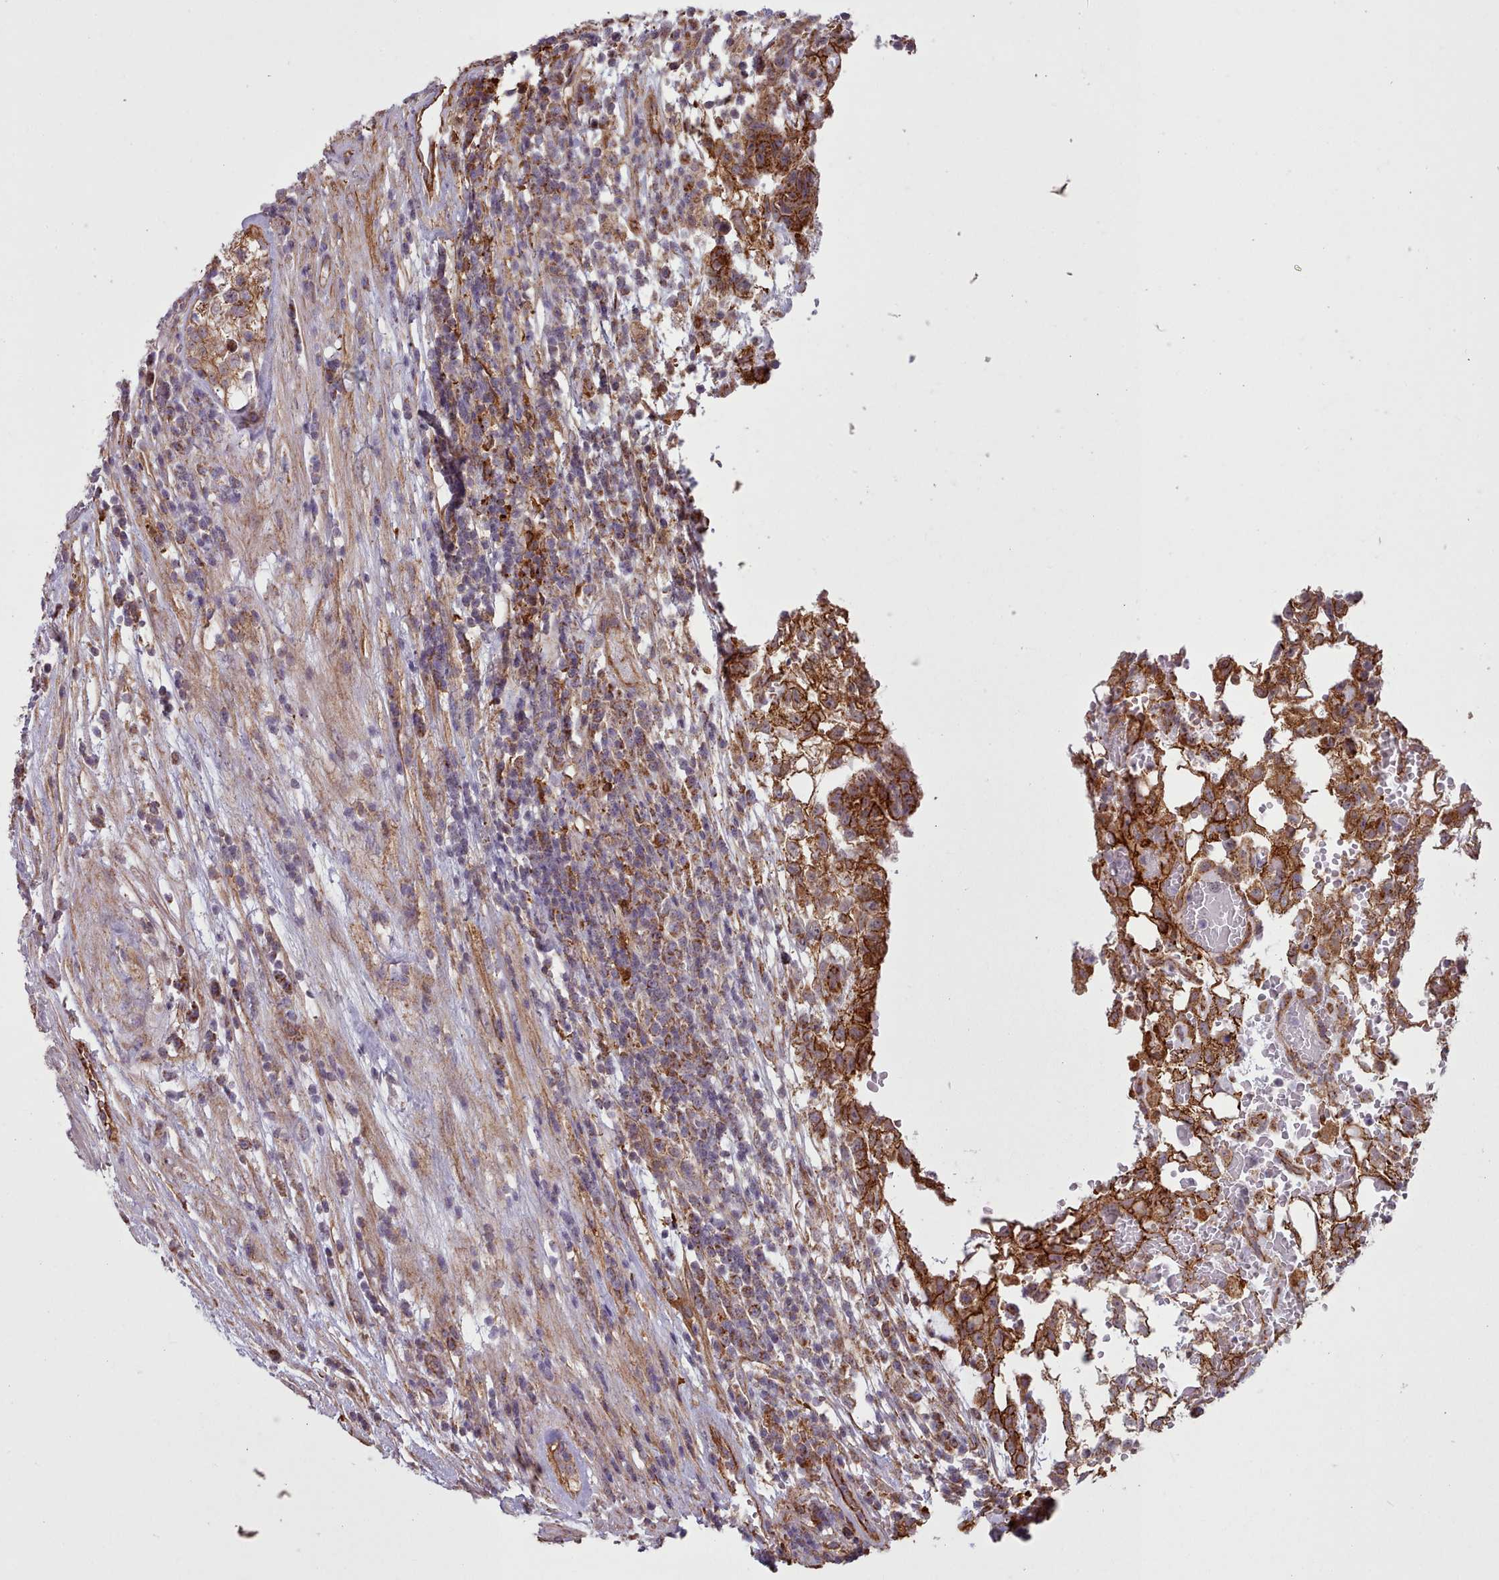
{"staining": {"intensity": "strong", "quantity": ">75%", "location": "cytoplasmic/membranous"}, "tissue": "testis cancer", "cell_type": "Tumor cells", "image_type": "cancer", "snomed": [{"axis": "morphology", "description": "Normal tissue, NOS"}, {"axis": "morphology", "description": "Carcinoma, Embryonal, NOS"}, {"axis": "topography", "description": "Testis"}], "caption": "Immunohistochemistry photomicrograph of neoplastic tissue: testis cancer stained using immunohistochemistry (IHC) displays high levels of strong protein expression localized specifically in the cytoplasmic/membranous of tumor cells, appearing as a cytoplasmic/membranous brown color.", "gene": "MRPL46", "patient": {"sex": "male", "age": 32}}